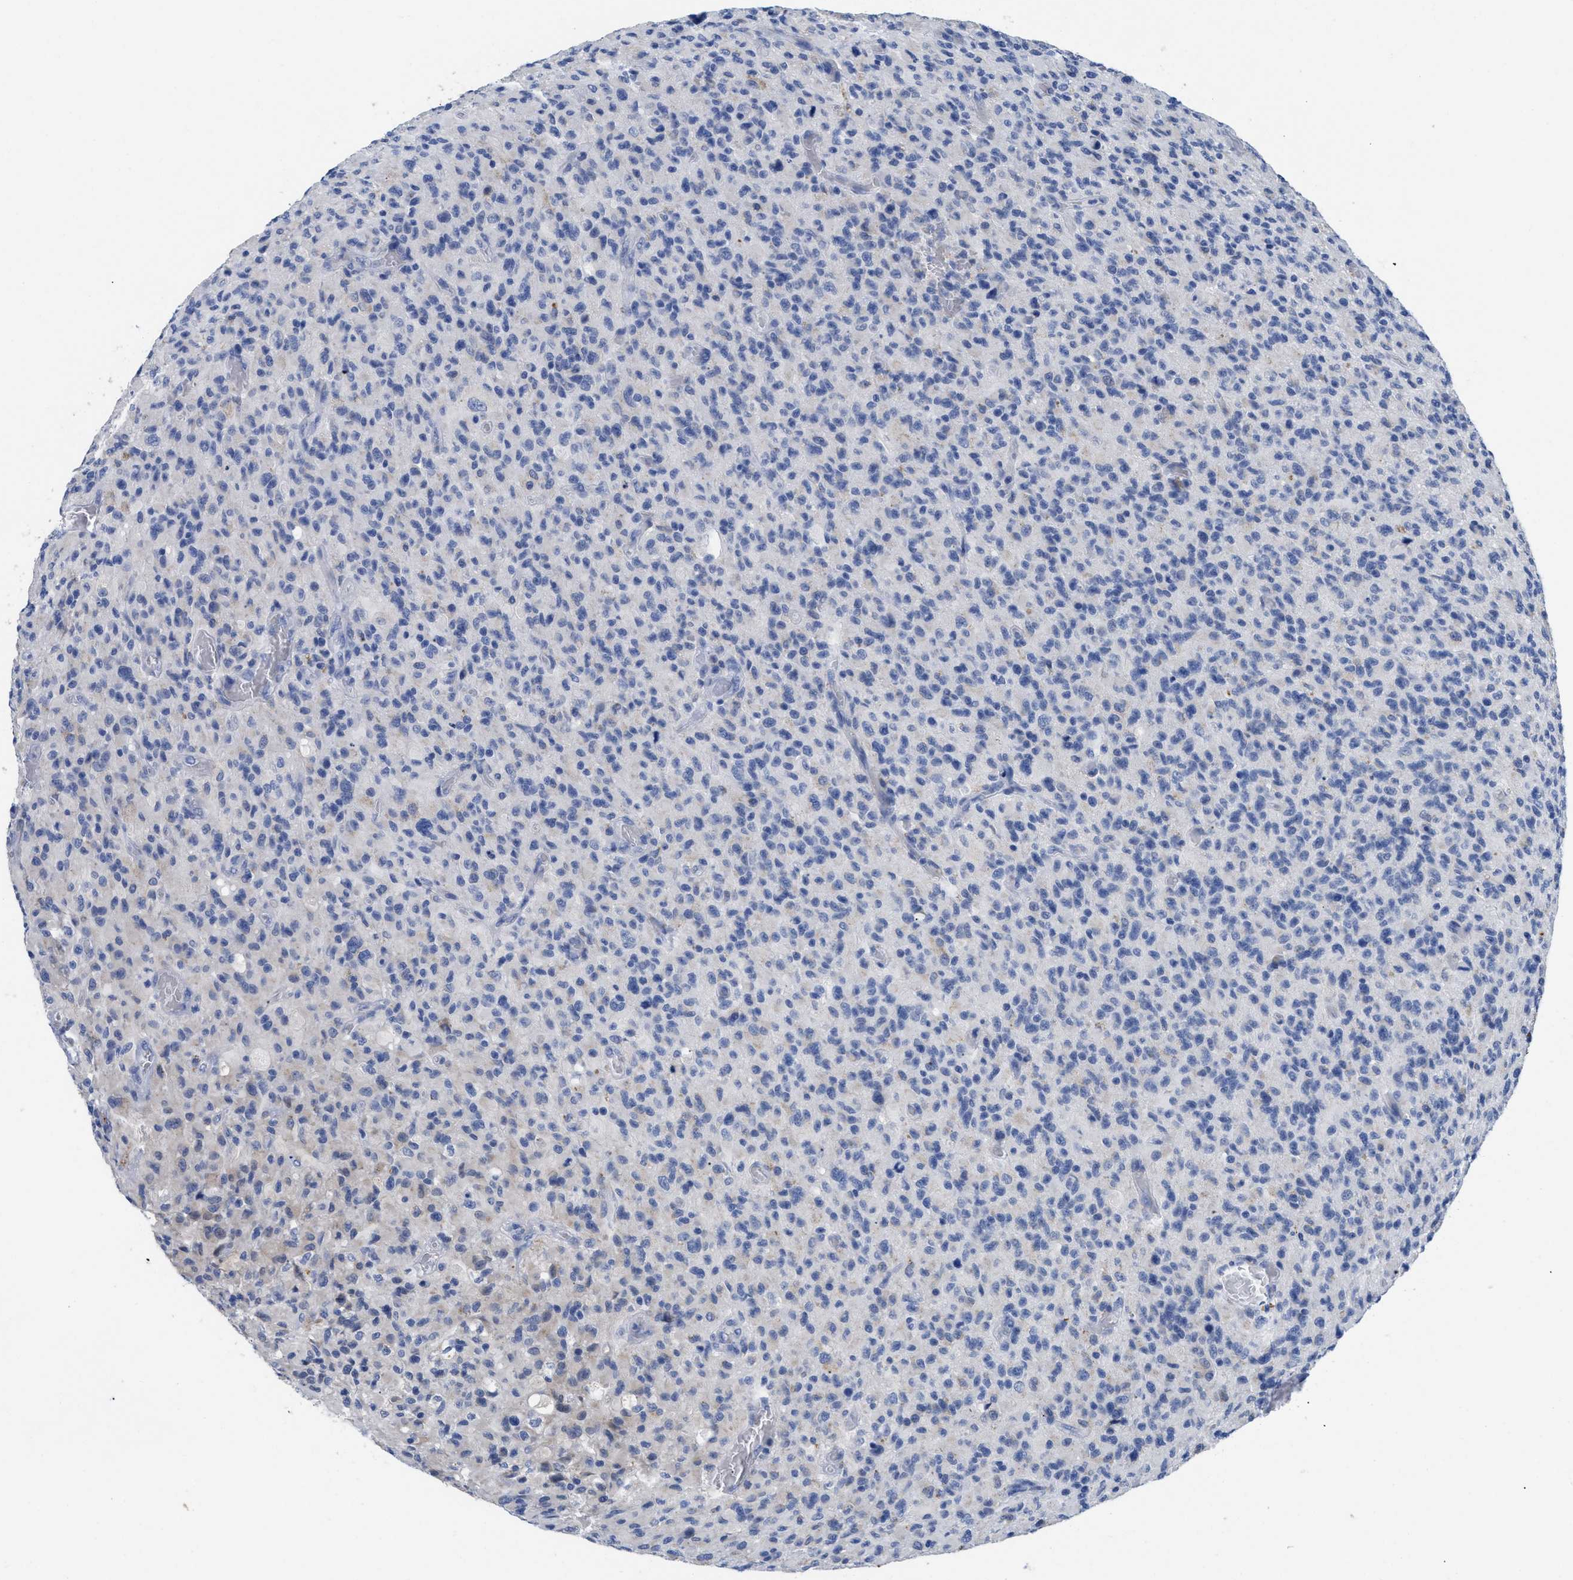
{"staining": {"intensity": "negative", "quantity": "none", "location": "none"}, "tissue": "glioma", "cell_type": "Tumor cells", "image_type": "cancer", "snomed": [{"axis": "morphology", "description": "Glioma, malignant, High grade"}, {"axis": "topography", "description": "Brain"}], "caption": "The immunohistochemistry (IHC) photomicrograph has no significant positivity in tumor cells of glioma tissue. (DAB (3,3'-diaminobenzidine) immunohistochemistry (IHC) visualized using brightfield microscopy, high magnification).", "gene": "APOBEC2", "patient": {"sex": "male", "age": 71}}